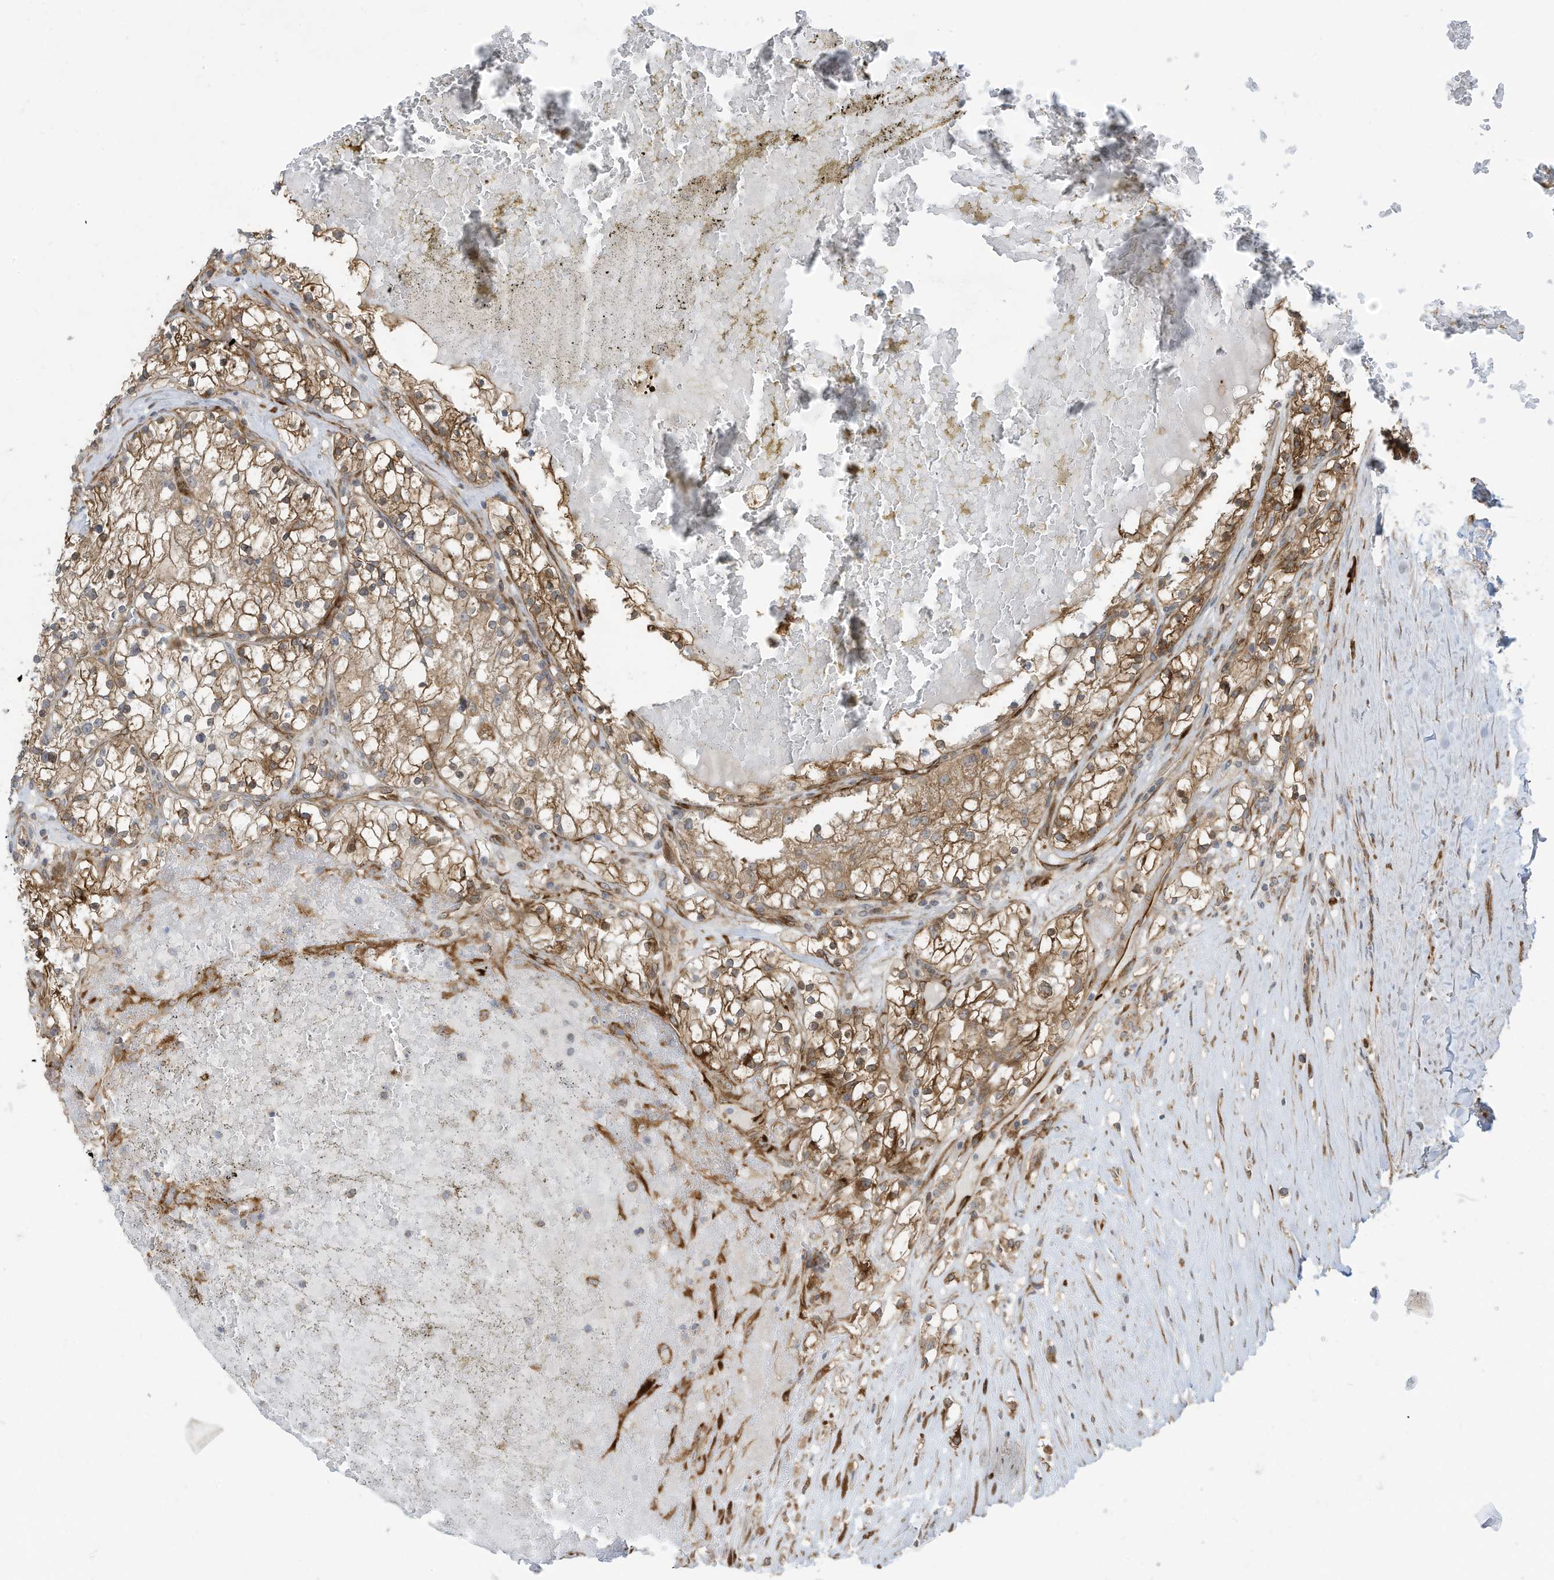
{"staining": {"intensity": "moderate", "quantity": ">75%", "location": "cytoplasmic/membranous"}, "tissue": "renal cancer", "cell_type": "Tumor cells", "image_type": "cancer", "snomed": [{"axis": "morphology", "description": "Normal tissue, NOS"}, {"axis": "morphology", "description": "Adenocarcinoma, NOS"}, {"axis": "topography", "description": "Kidney"}], "caption": "Renal adenocarcinoma was stained to show a protein in brown. There is medium levels of moderate cytoplasmic/membranous positivity in about >75% of tumor cells. (DAB (3,3'-diaminobenzidine) IHC, brown staining for protein, blue staining for nuclei).", "gene": "USE1", "patient": {"sex": "male", "age": 68}}